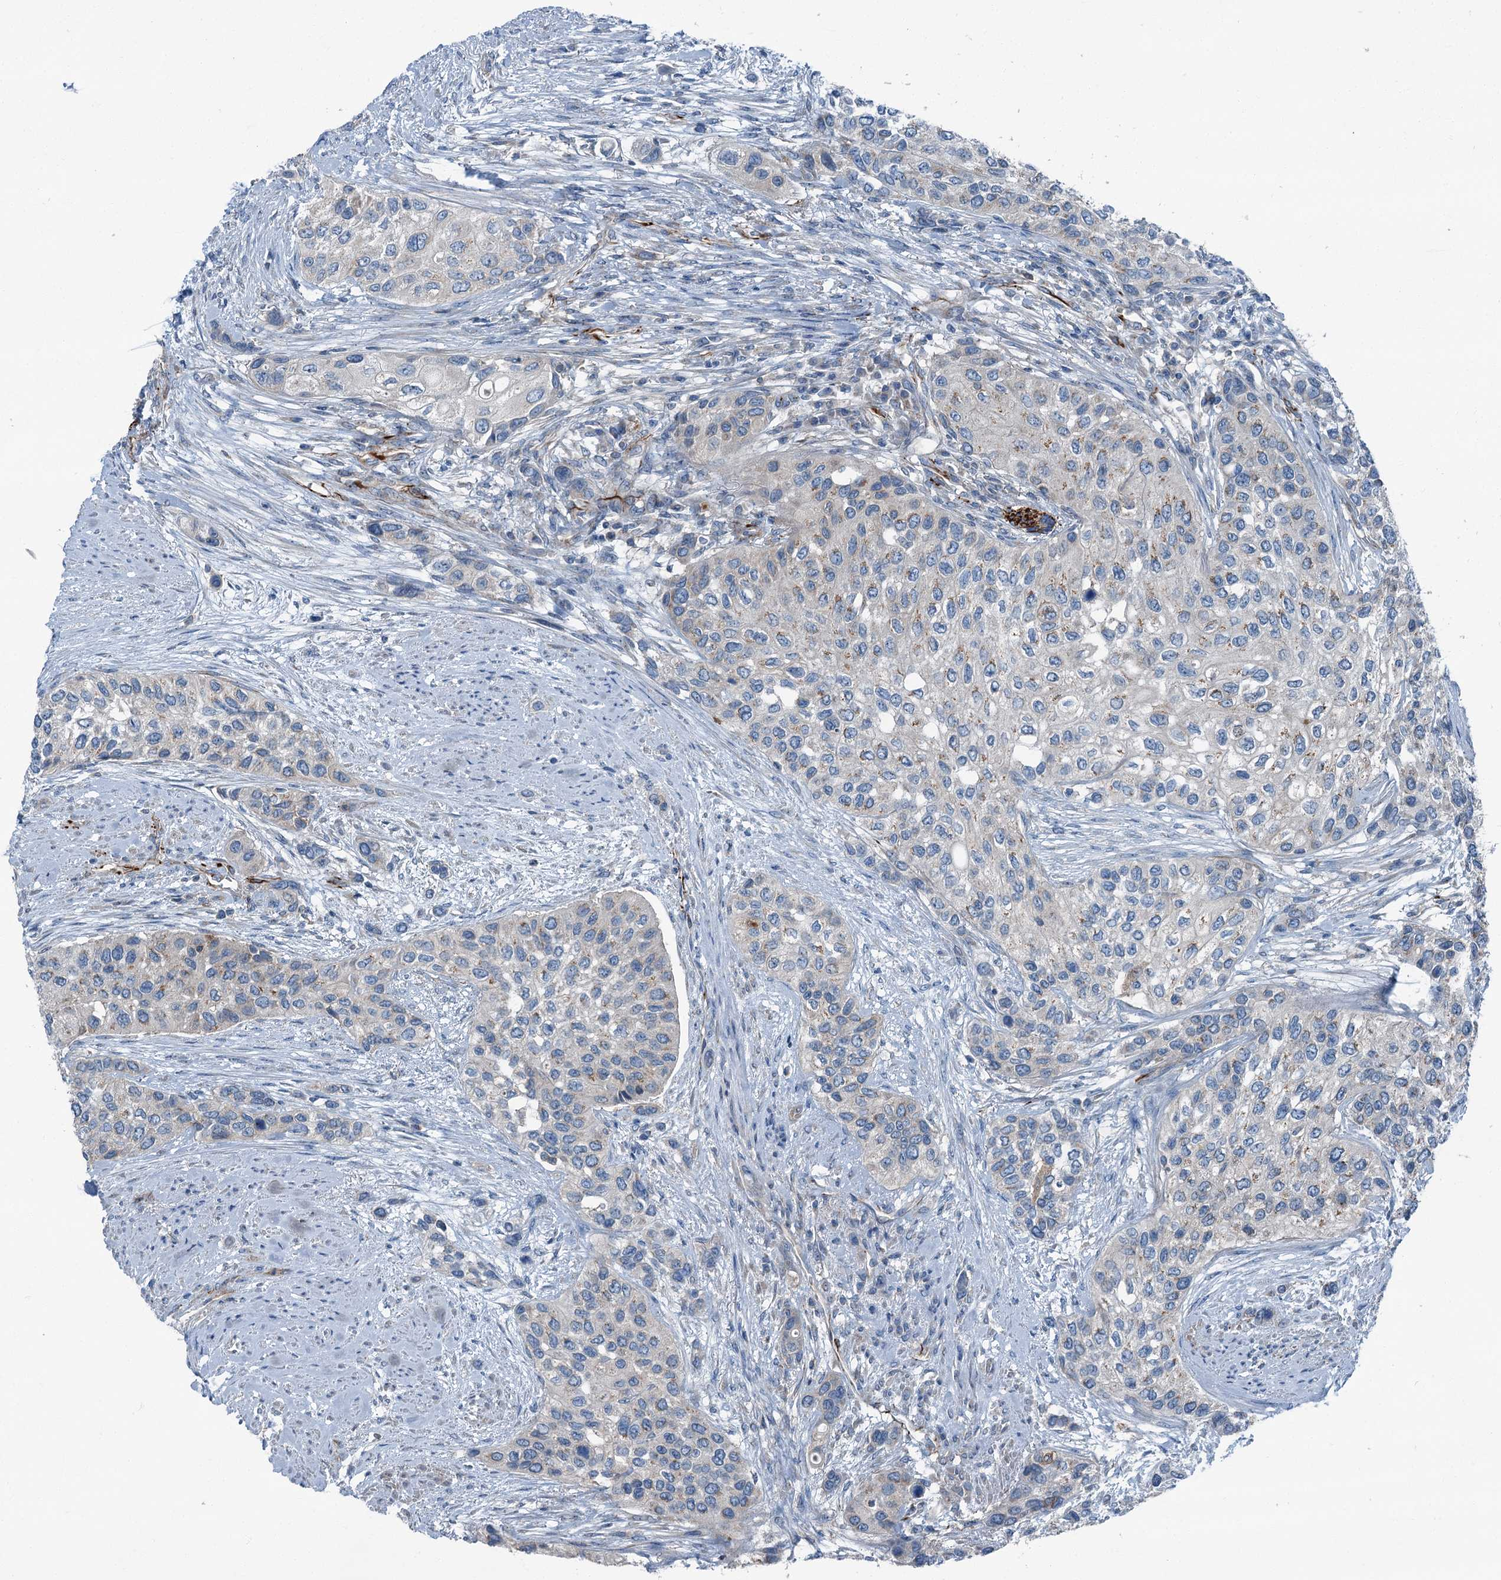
{"staining": {"intensity": "weak", "quantity": "<25%", "location": "cytoplasmic/membranous"}, "tissue": "urothelial cancer", "cell_type": "Tumor cells", "image_type": "cancer", "snomed": [{"axis": "morphology", "description": "Normal tissue, NOS"}, {"axis": "morphology", "description": "Urothelial carcinoma, High grade"}, {"axis": "topography", "description": "Vascular tissue"}, {"axis": "topography", "description": "Urinary bladder"}], "caption": "DAB immunohistochemical staining of human urothelial cancer displays no significant positivity in tumor cells. (DAB (3,3'-diaminobenzidine) immunohistochemistry (IHC) visualized using brightfield microscopy, high magnification).", "gene": "AXL", "patient": {"sex": "female", "age": 56}}